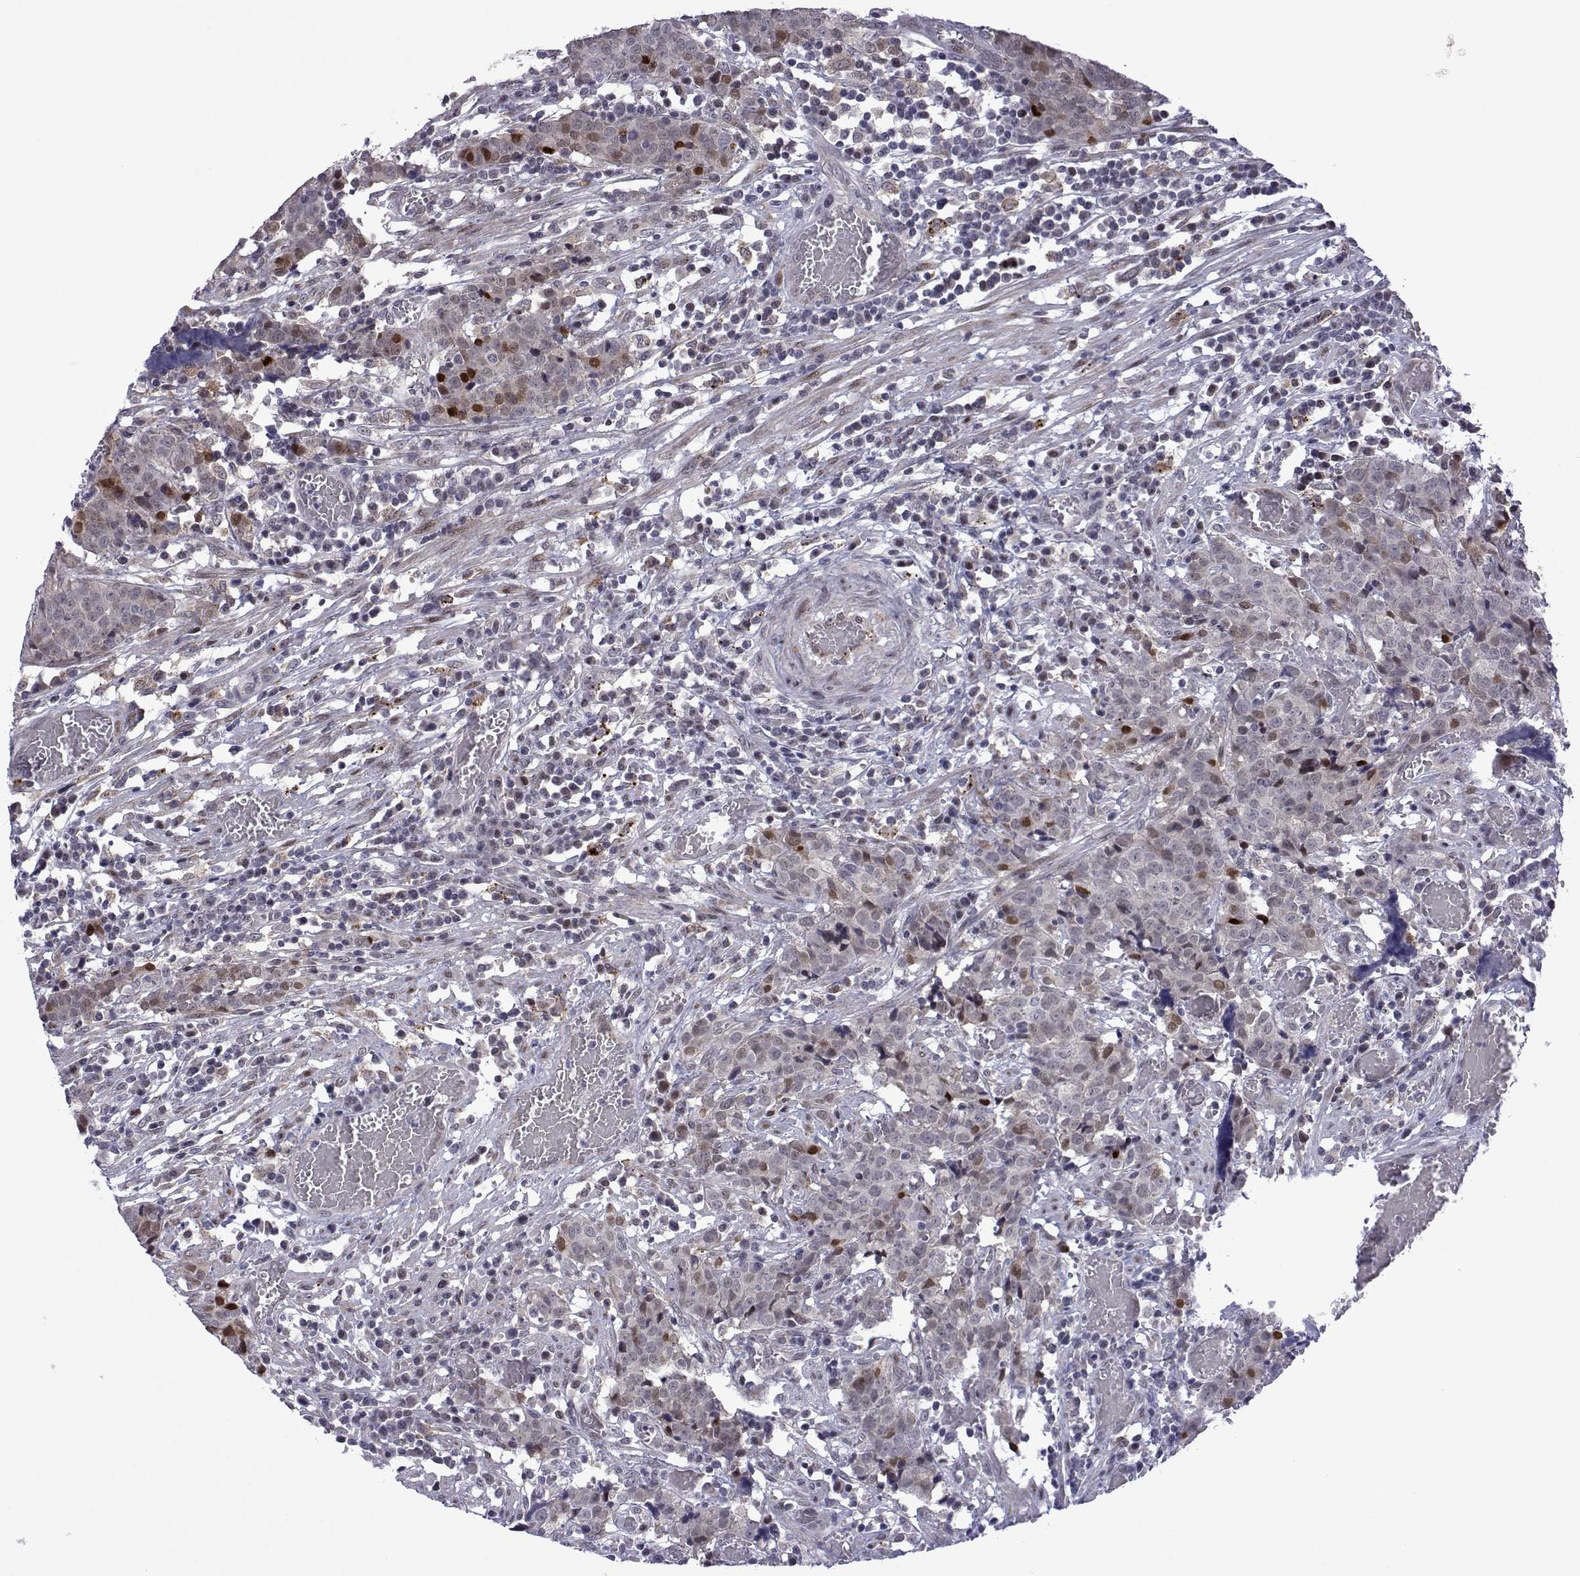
{"staining": {"intensity": "moderate", "quantity": "<25%", "location": "nuclear"}, "tissue": "prostate cancer", "cell_type": "Tumor cells", "image_type": "cancer", "snomed": [{"axis": "morphology", "description": "Adenocarcinoma, High grade"}, {"axis": "topography", "description": "Prostate and seminal vesicle, NOS"}], "caption": "IHC (DAB (3,3'-diaminobenzidine)) staining of prostate adenocarcinoma (high-grade) shows moderate nuclear protein expression in about <25% of tumor cells.", "gene": "EFCAB3", "patient": {"sex": "male", "age": 60}}